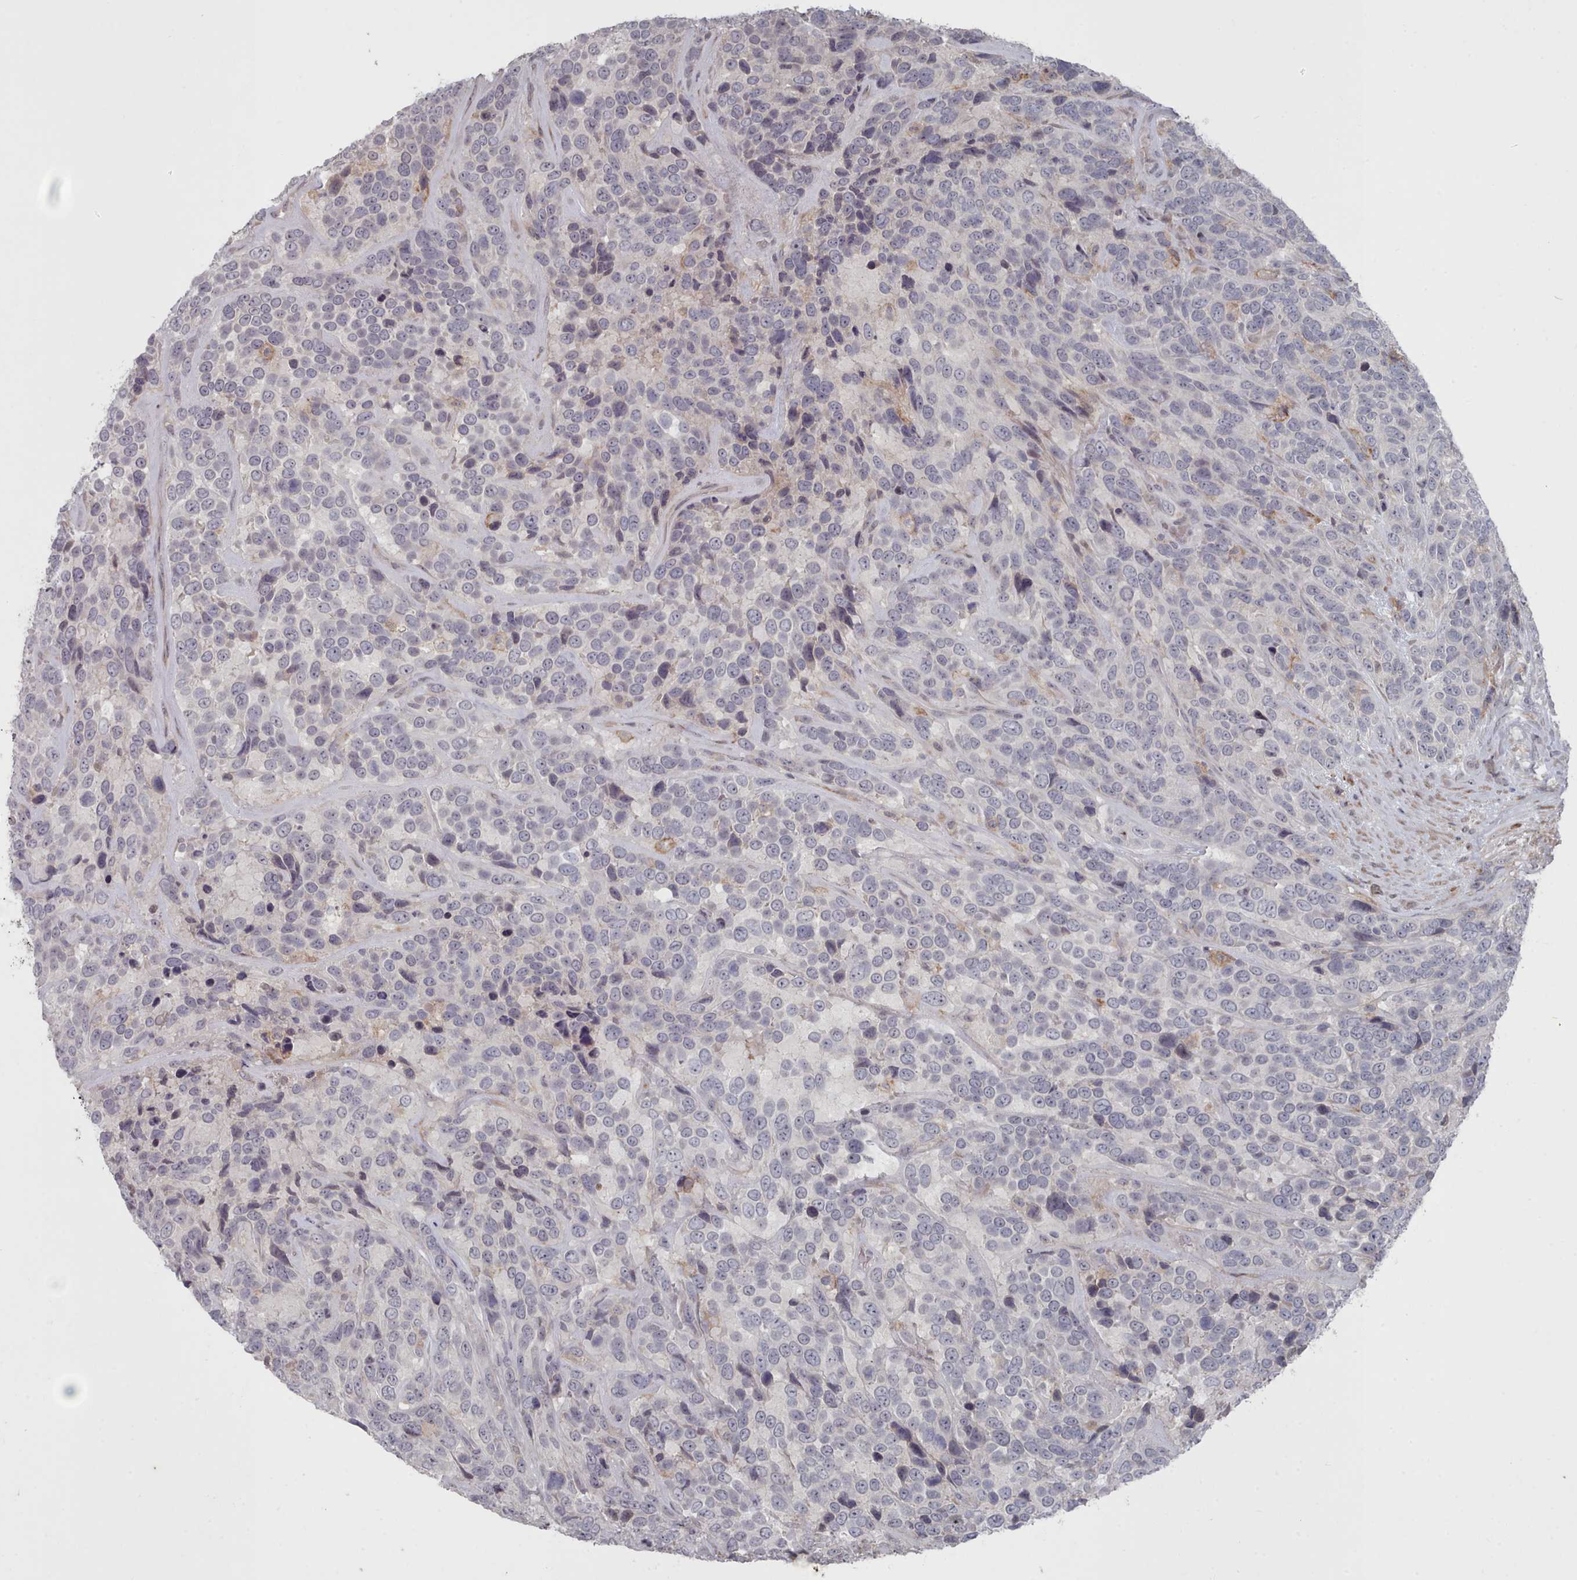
{"staining": {"intensity": "negative", "quantity": "none", "location": "none"}, "tissue": "urothelial cancer", "cell_type": "Tumor cells", "image_type": "cancer", "snomed": [{"axis": "morphology", "description": "Urothelial carcinoma, High grade"}, {"axis": "topography", "description": "Urinary bladder"}], "caption": "Photomicrograph shows no protein staining in tumor cells of urothelial carcinoma (high-grade) tissue.", "gene": "COL8A2", "patient": {"sex": "female", "age": 70}}